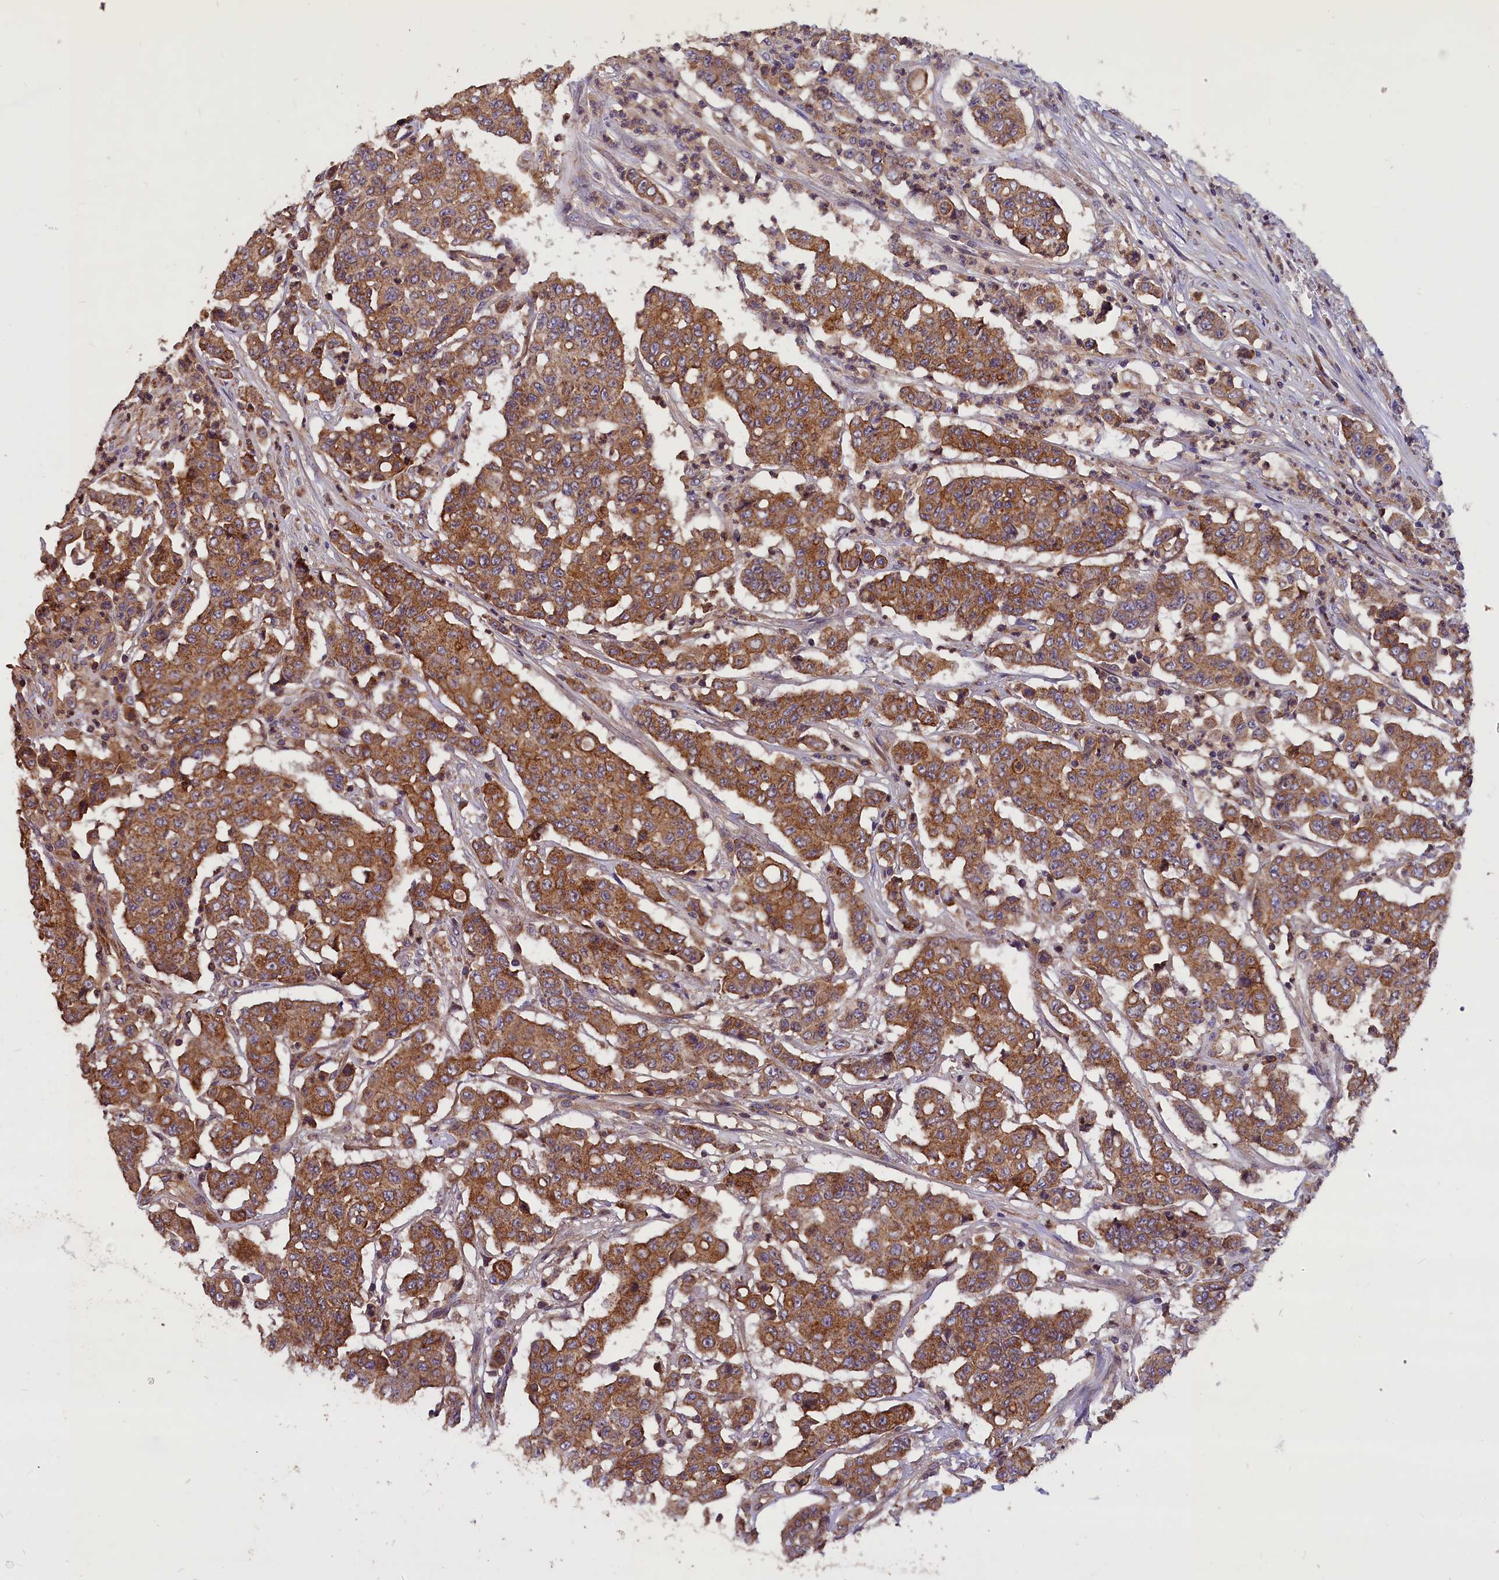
{"staining": {"intensity": "moderate", "quantity": ">75%", "location": "cytoplasmic/membranous"}, "tissue": "colorectal cancer", "cell_type": "Tumor cells", "image_type": "cancer", "snomed": [{"axis": "morphology", "description": "Adenocarcinoma, NOS"}, {"axis": "topography", "description": "Colon"}], "caption": "Immunohistochemical staining of colorectal cancer shows moderate cytoplasmic/membranous protein staining in approximately >75% of tumor cells.", "gene": "ERMARD", "patient": {"sex": "male", "age": 51}}